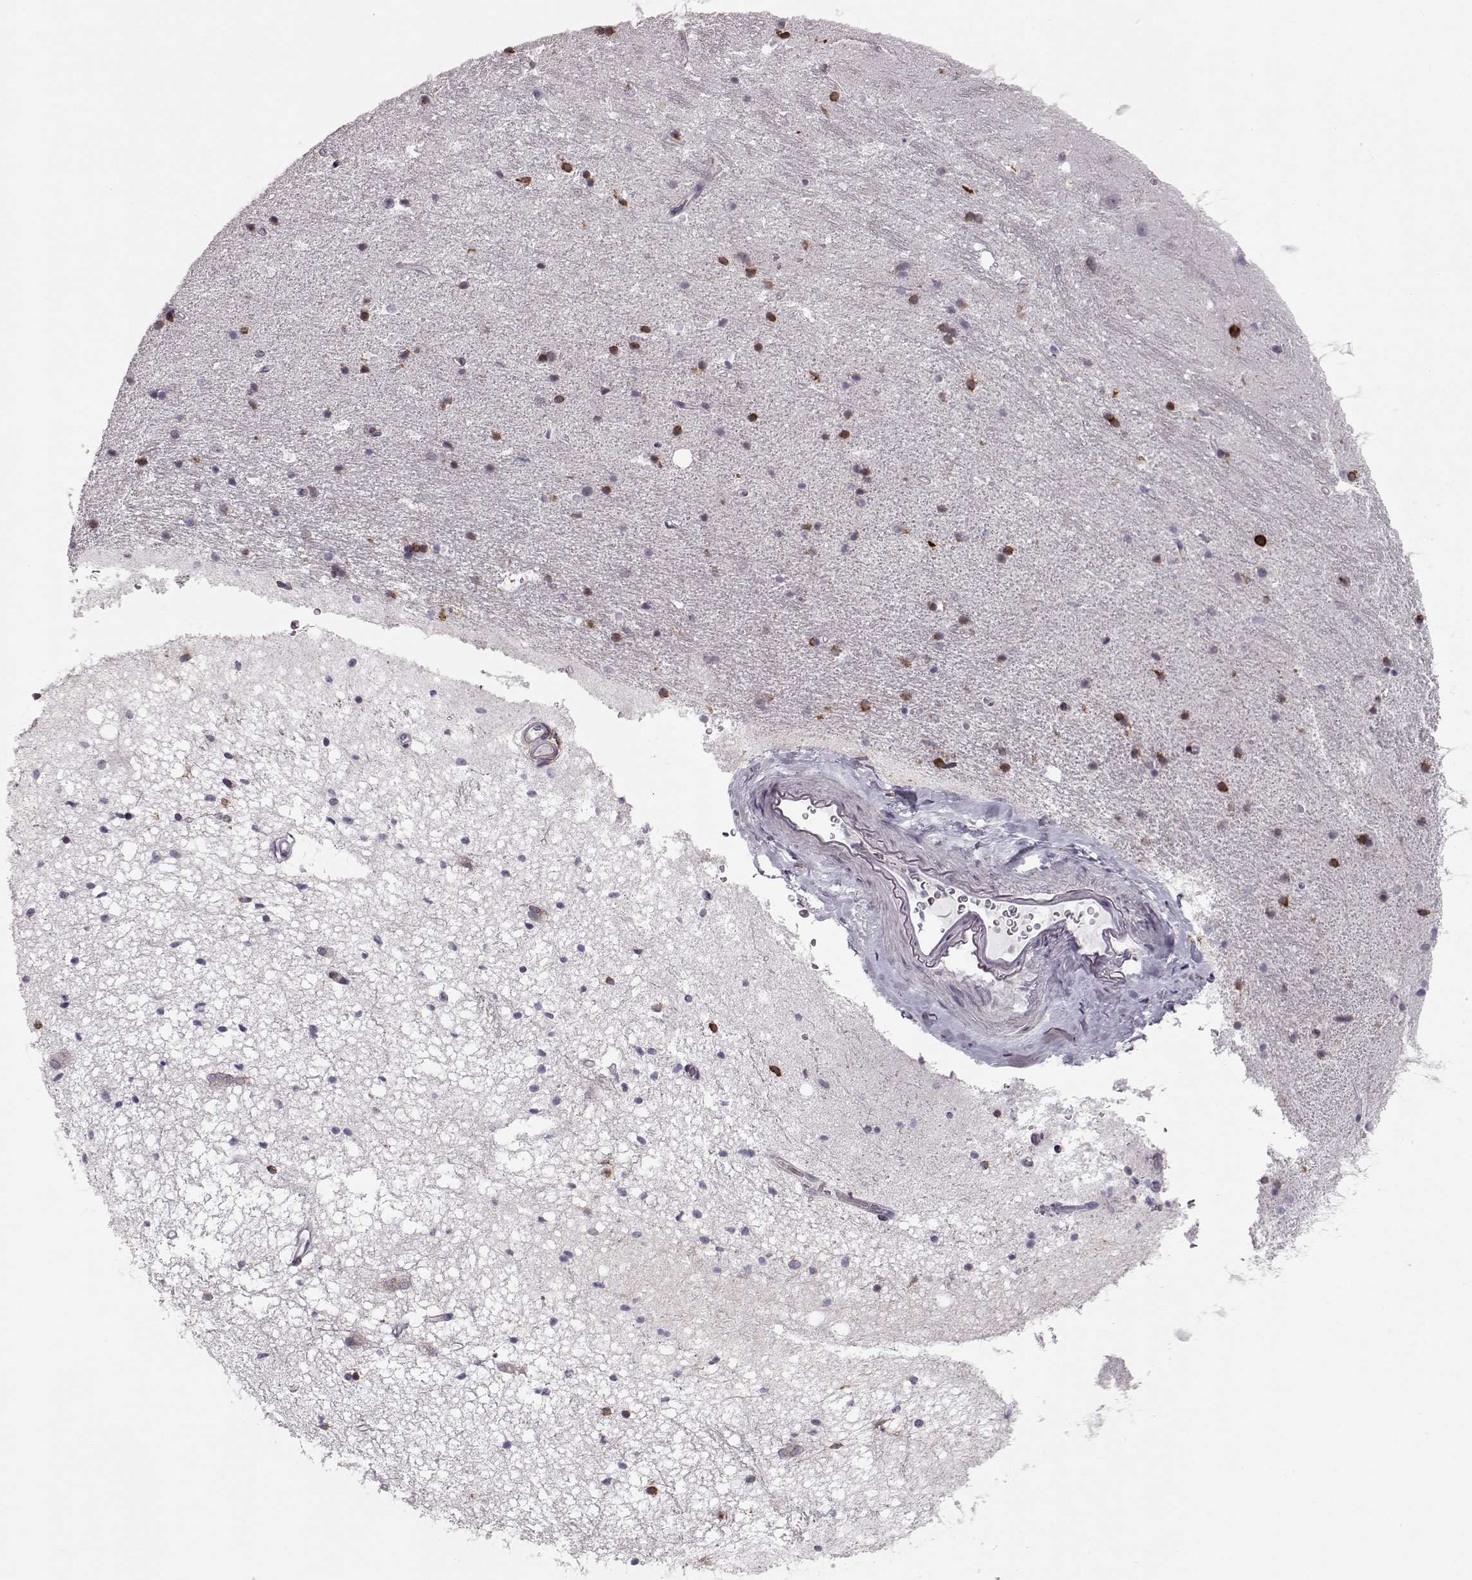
{"staining": {"intensity": "strong", "quantity": "<25%", "location": "cytoplasmic/membranous,nuclear"}, "tissue": "hippocampus", "cell_type": "Glial cells", "image_type": "normal", "snomed": [{"axis": "morphology", "description": "Normal tissue, NOS"}, {"axis": "topography", "description": "Hippocampus"}], "caption": "The histopathology image displays immunohistochemical staining of unremarkable hippocampus. There is strong cytoplasmic/membranous,nuclear positivity is identified in about <25% of glial cells.", "gene": "ELOVL5", "patient": {"sex": "male", "age": 44}}